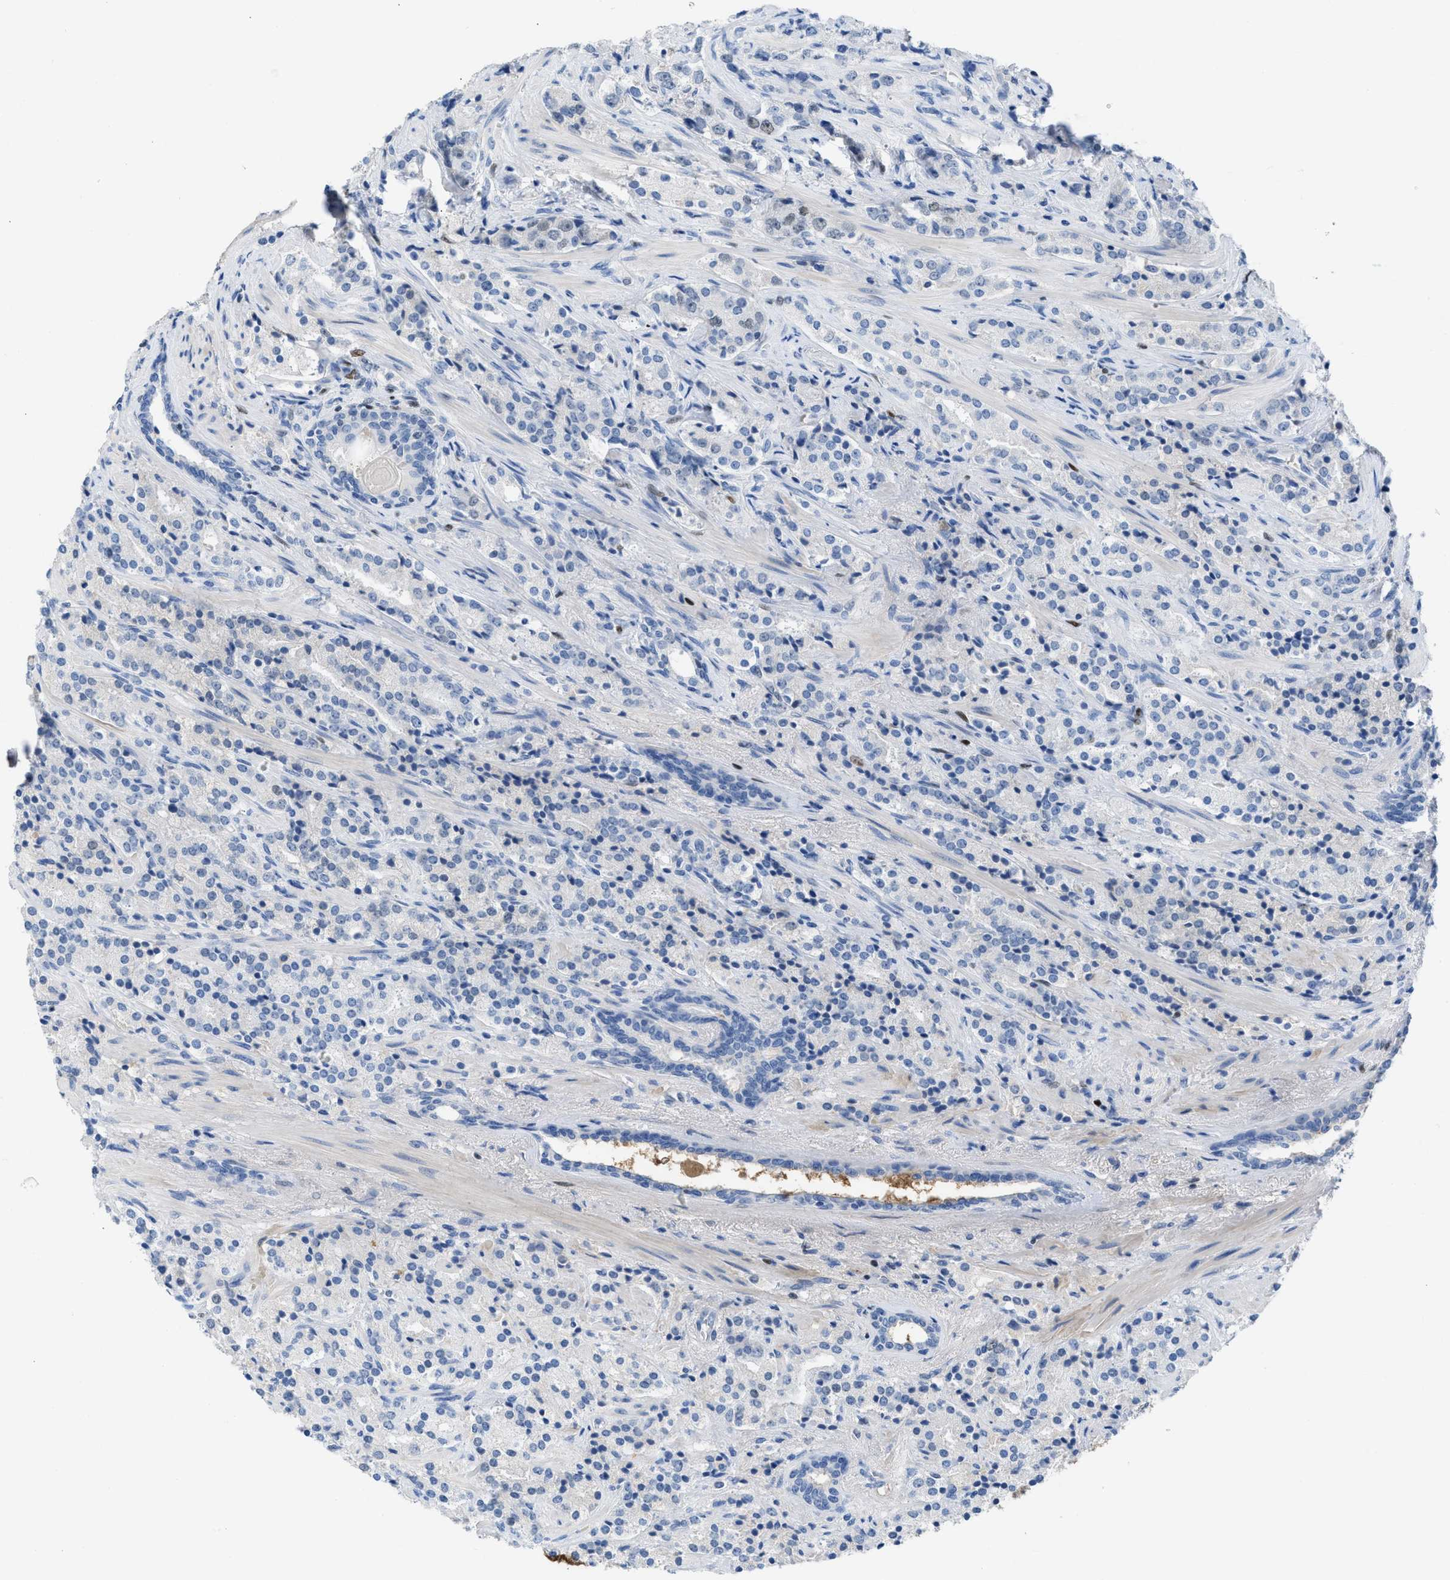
{"staining": {"intensity": "weak", "quantity": "<25%", "location": "nuclear"}, "tissue": "prostate cancer", "cell_type": "Tumor cells", "image_type": "cancer", "snomed": [{"axis": "morphology", "description": "Adenocarcinoma, High grade"}, {"axis": "topography", "description": "Prostate"}], "caption": "Immunohistochemical staining of prostate cancer (adenocarcinoma (high-grade)) reveals no significant expression in tumor cells.", "gene": "LEF1", "patient": {"sex": "male", "age": 71}}